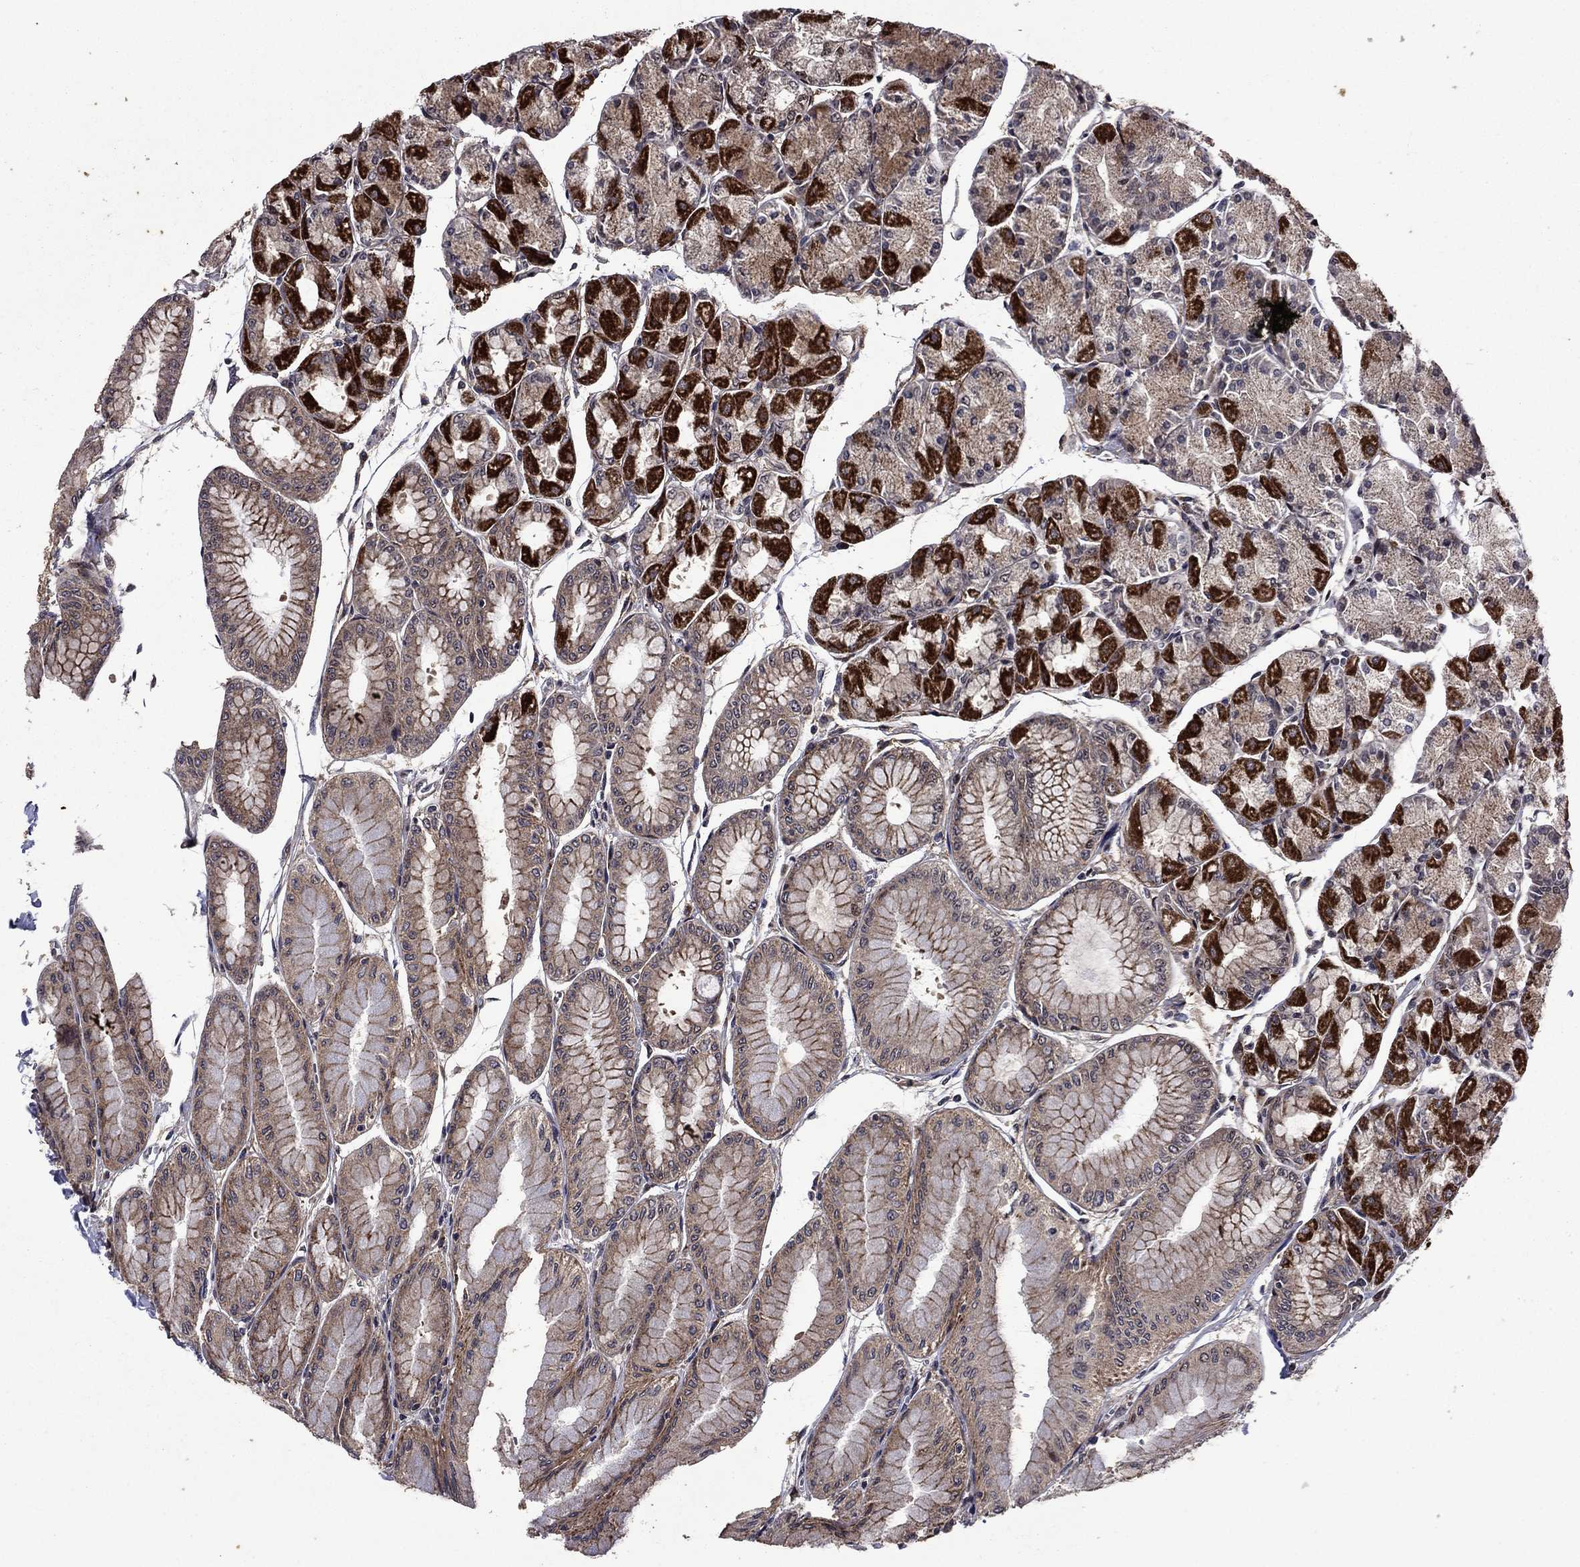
{"staining": {"intensity": "strong", "quantity": "25%-75%", "location": "cytoplasmic/membranous,nuclear"}, "tissue": "stomach", "cell_type": "Glandular cells", "image_type": "normal", "snomed": [{"axis": "morphology", "description": "Normal tissue, NOS"}, {"axis": "topography", "description": "Stomach, upper"}], "caption": "Immunohistochemistry (IHC) of normal stomach reveals high levels of strong cytoplasmic/membranous,nuclear positivity in approximately 25%-75% of glandular cells.", "gene": "AGTPBP1", "patient": {"sex": "male", "age": 60}}